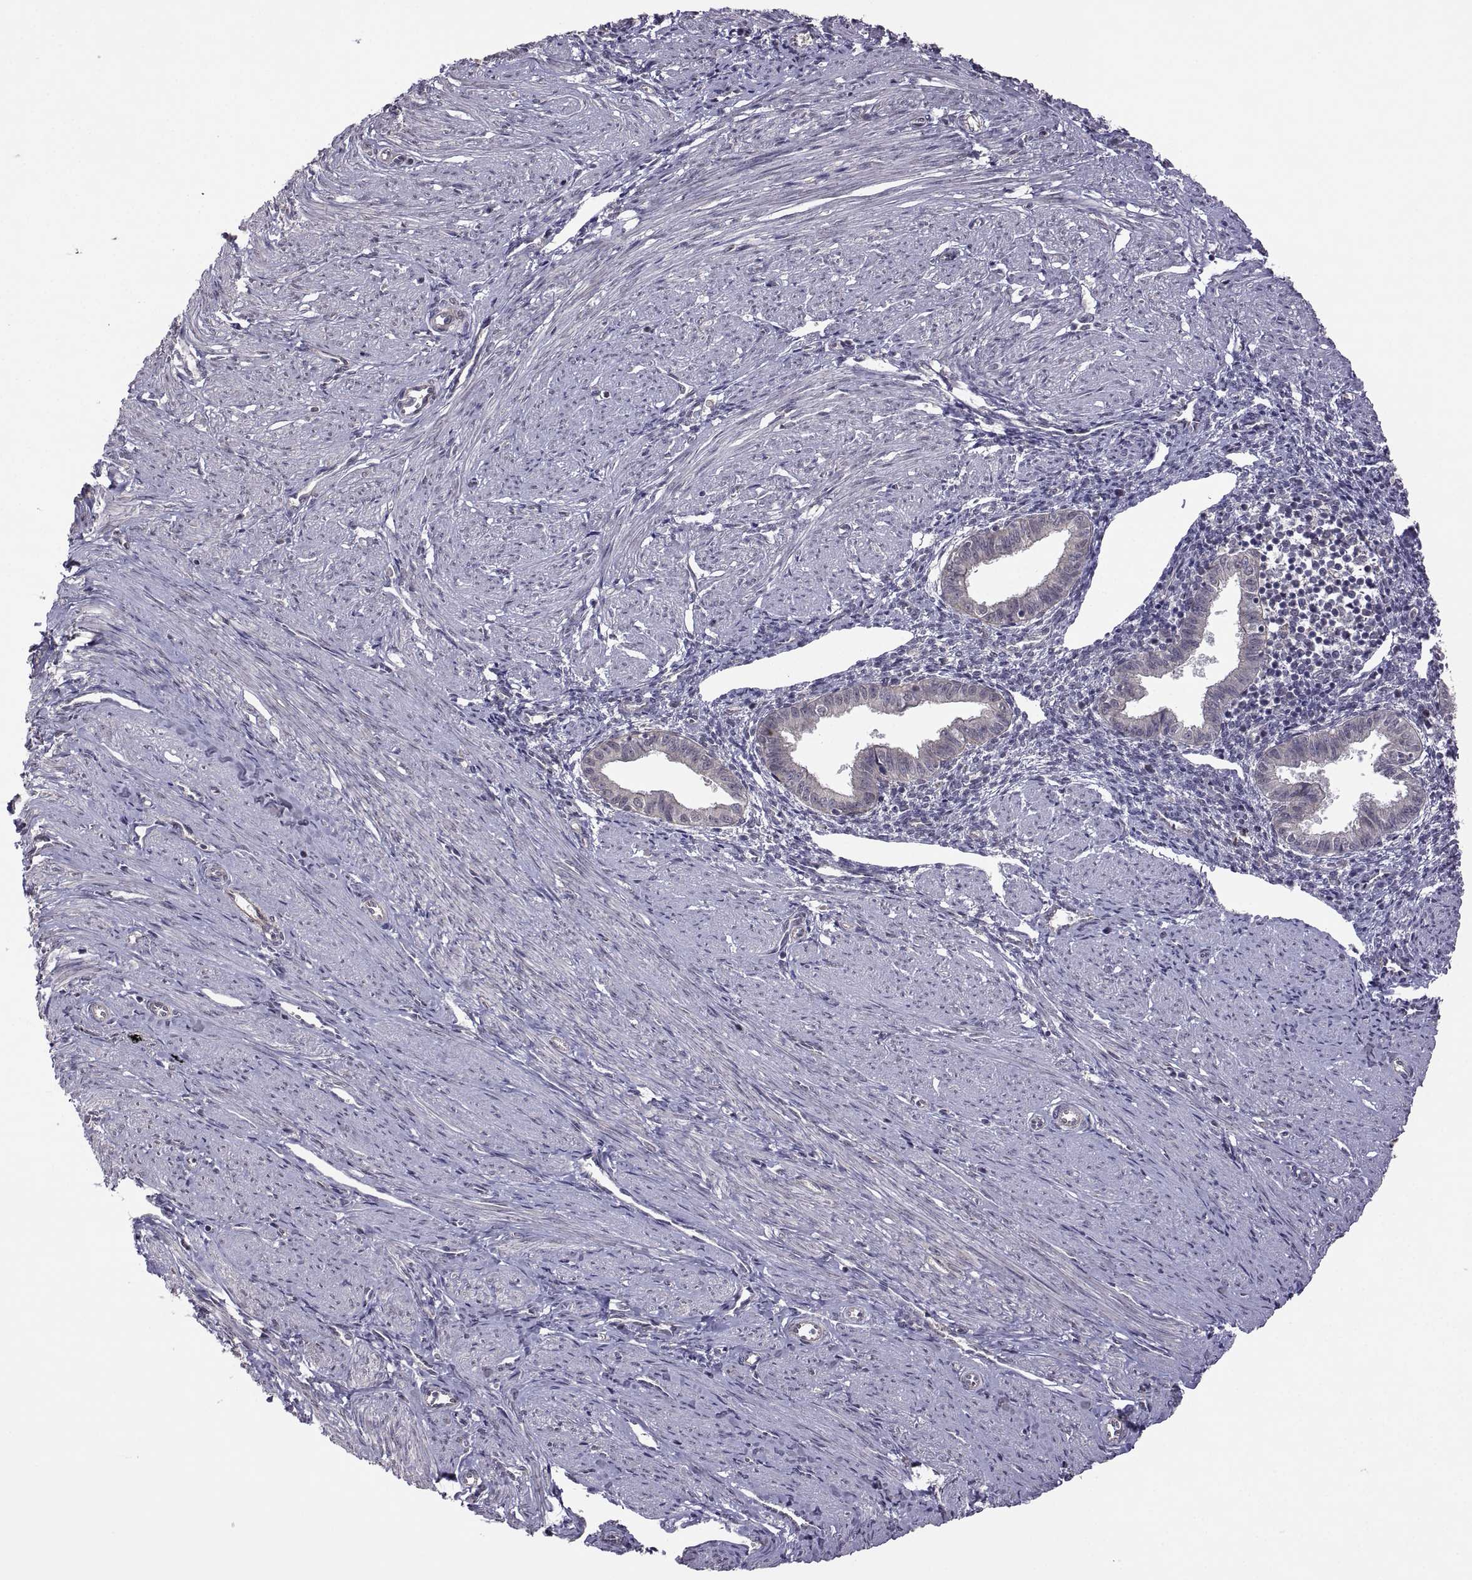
{"staining": {"intensity": "negative", "quantity": "none", "location": "none"}, "tissue": "endometrium", "cell_type": "Cells in endometrial stroma", "image_type": "normal", "snomed": [{"axis": "morphology", "description": "Normal tissue, NOS"}, {"axis": "topography", "description": "Endometrium"}], "caption": "This histopathology image is of benign endometrium stained with immunohistochemistry (IHC) to label a protein in brown with the nuclei are counter-stained blue. There is no positivity in cells in endometrial stroma.", "gene": "LAMA1", "patient": {"sex": "female", "age": 37}}